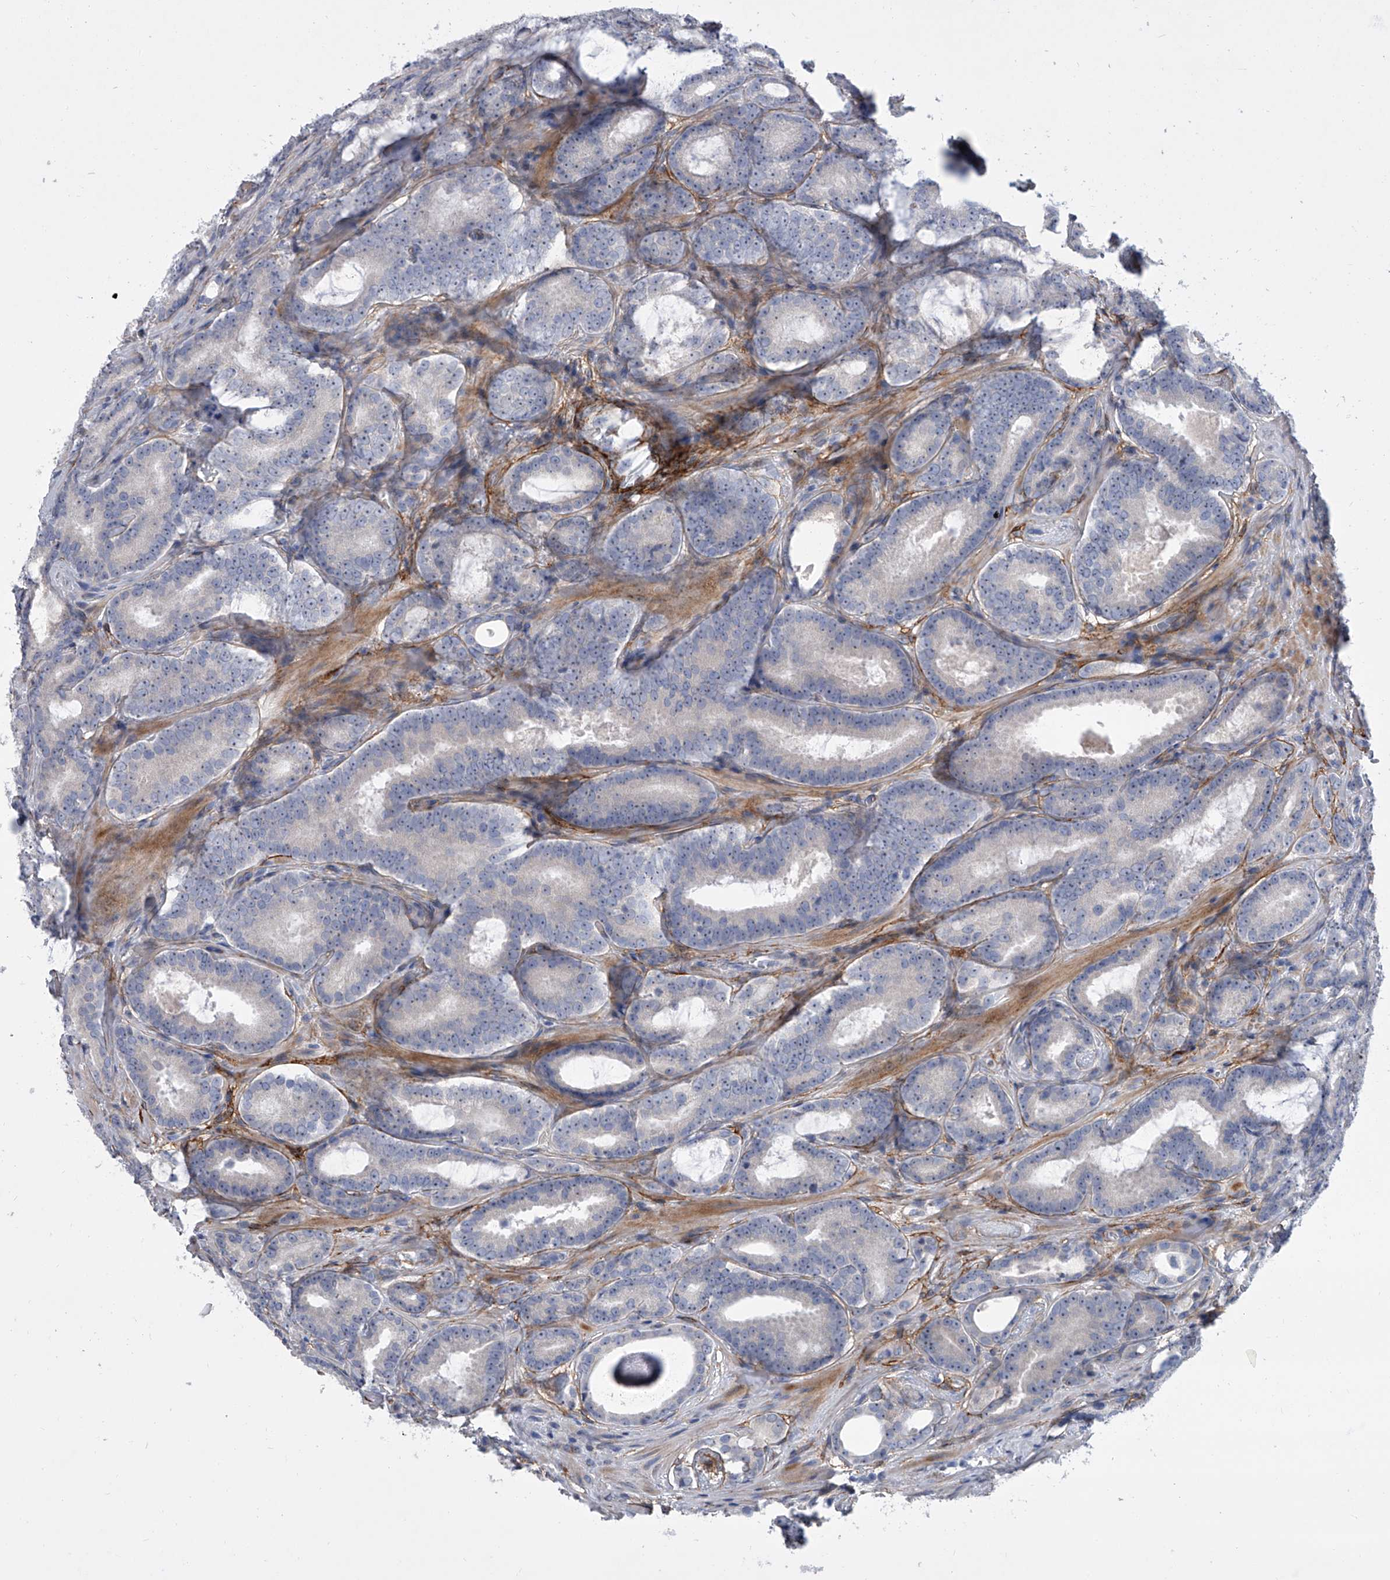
{"staining": {"intensity": "negative", "quantity": "none", "location": "none"}, "tissue": "prostate cancer", "cell_type": "Tumor cells", "image_type": "cancer", "snomed": [{"axis": "morphology", "description": "Adenocarcinoma, High grade"}, {"axis": "topography", "description": "Prostate"}], "caption": "Immunohistochemistry image of prostate cancer (high-grade adenocarcinoma) stained for a protein (brown), which shows no positivity in tumor cells.", "gene": "ALG14", "patient": {"sex": "male", "age": 66}}